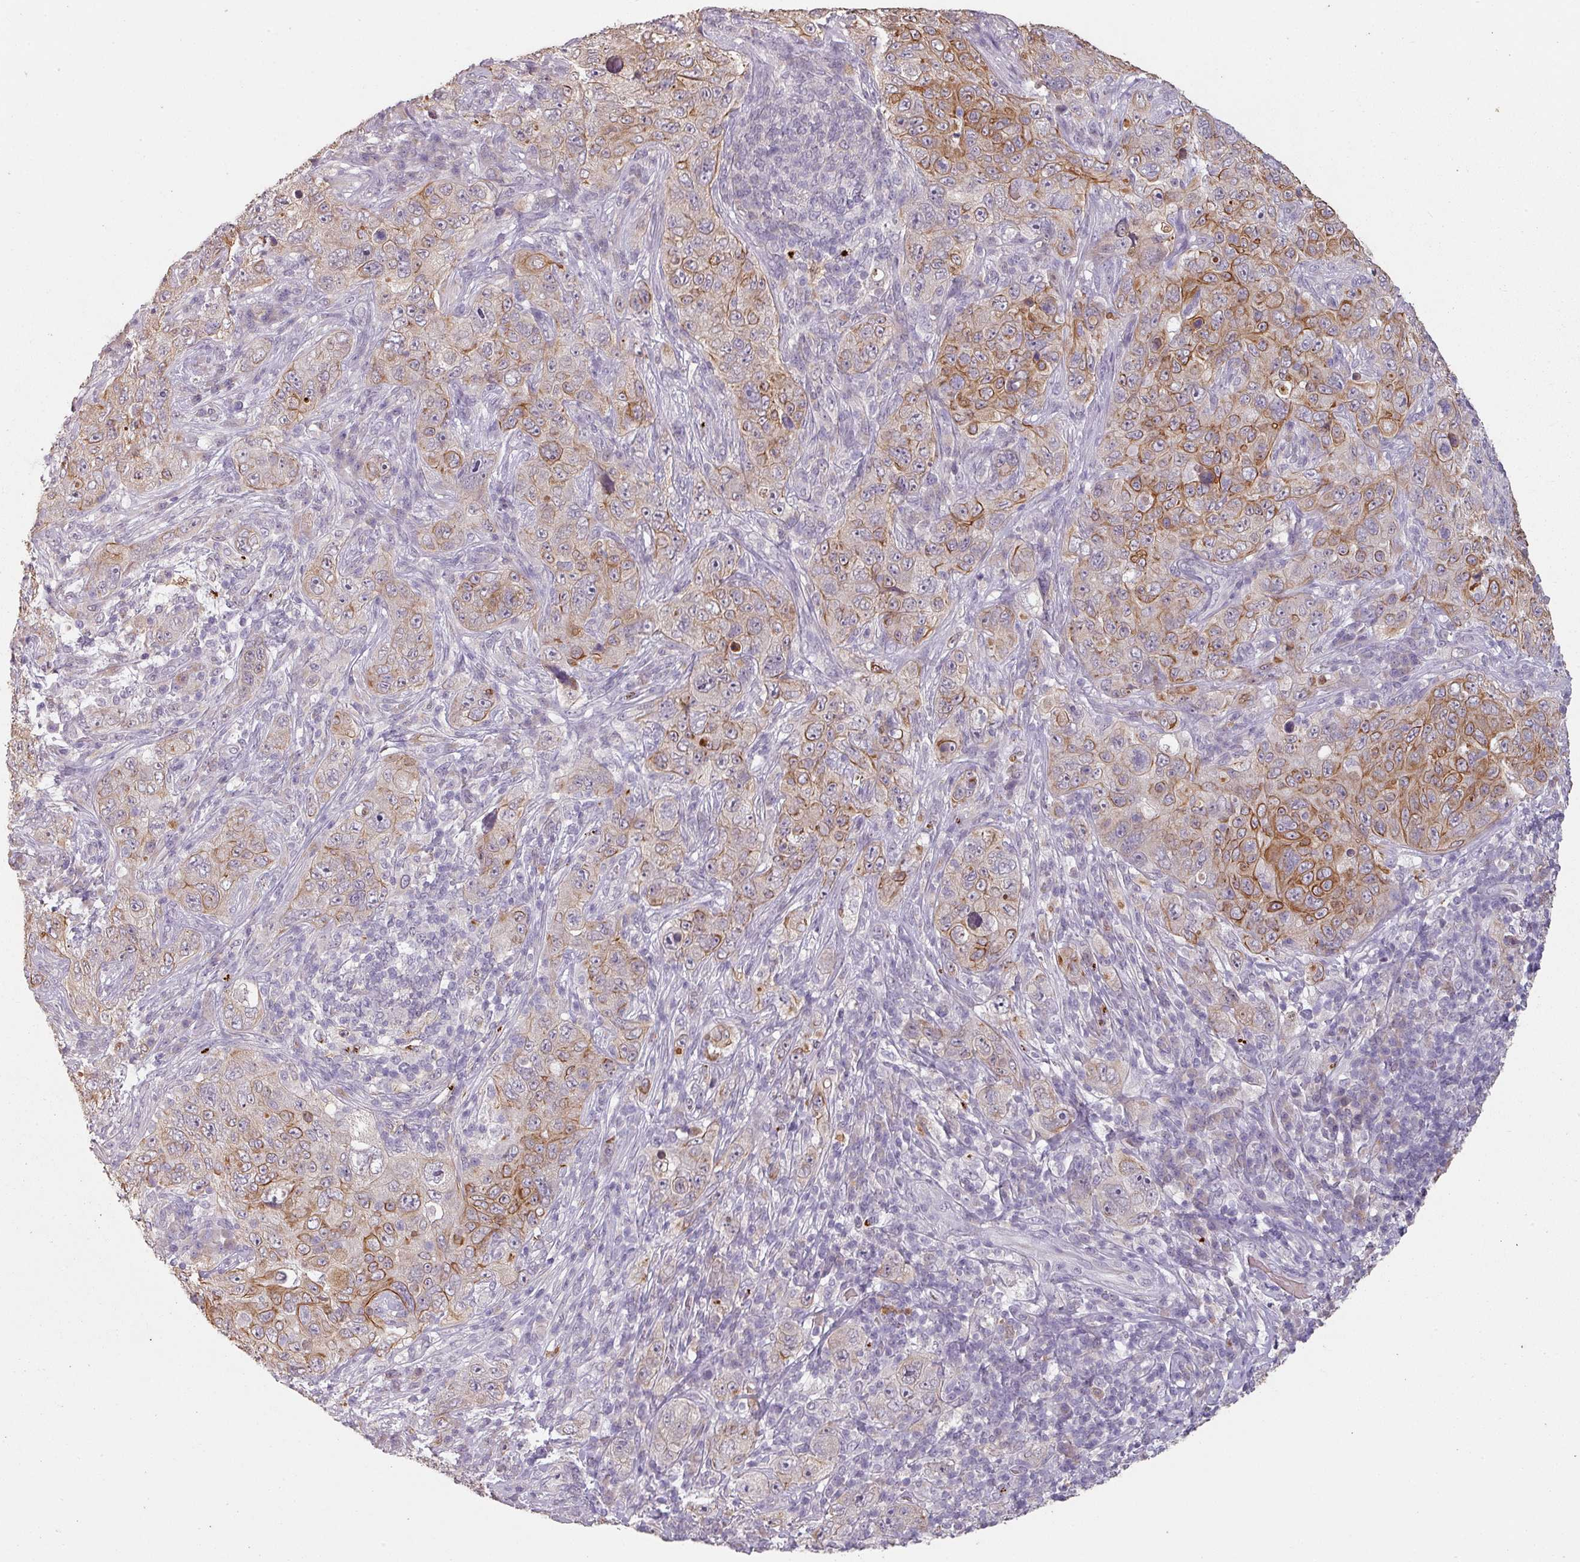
{"staining": {"intensity": "moderate", "quantity": "25%-75%", "location": "cytoplasmic/membranous"}, "tissue": "pancreatic cancer", "cell_type": "Tumor cells", "image_type": "cancer", "snomed": [{"axis": "morphology", "description": "Adenocarcinoma, NOS"}, {"axis": "topography", "description": "Pancreas"}], "caption": "Protein expression analysis of pancreatic adenocarcinoma displays moderate cytoplasmic/membranous positivity in approximately 25%-75% of tumor cells. The staining was performed using DAB (3,3'-diaminobenzidine), with brown indicating positive protein expression. Nuclei are stained blue with hematoxylin.", "gene": "LYPLA1", "patient": {"sex": "male", "age": 68}}